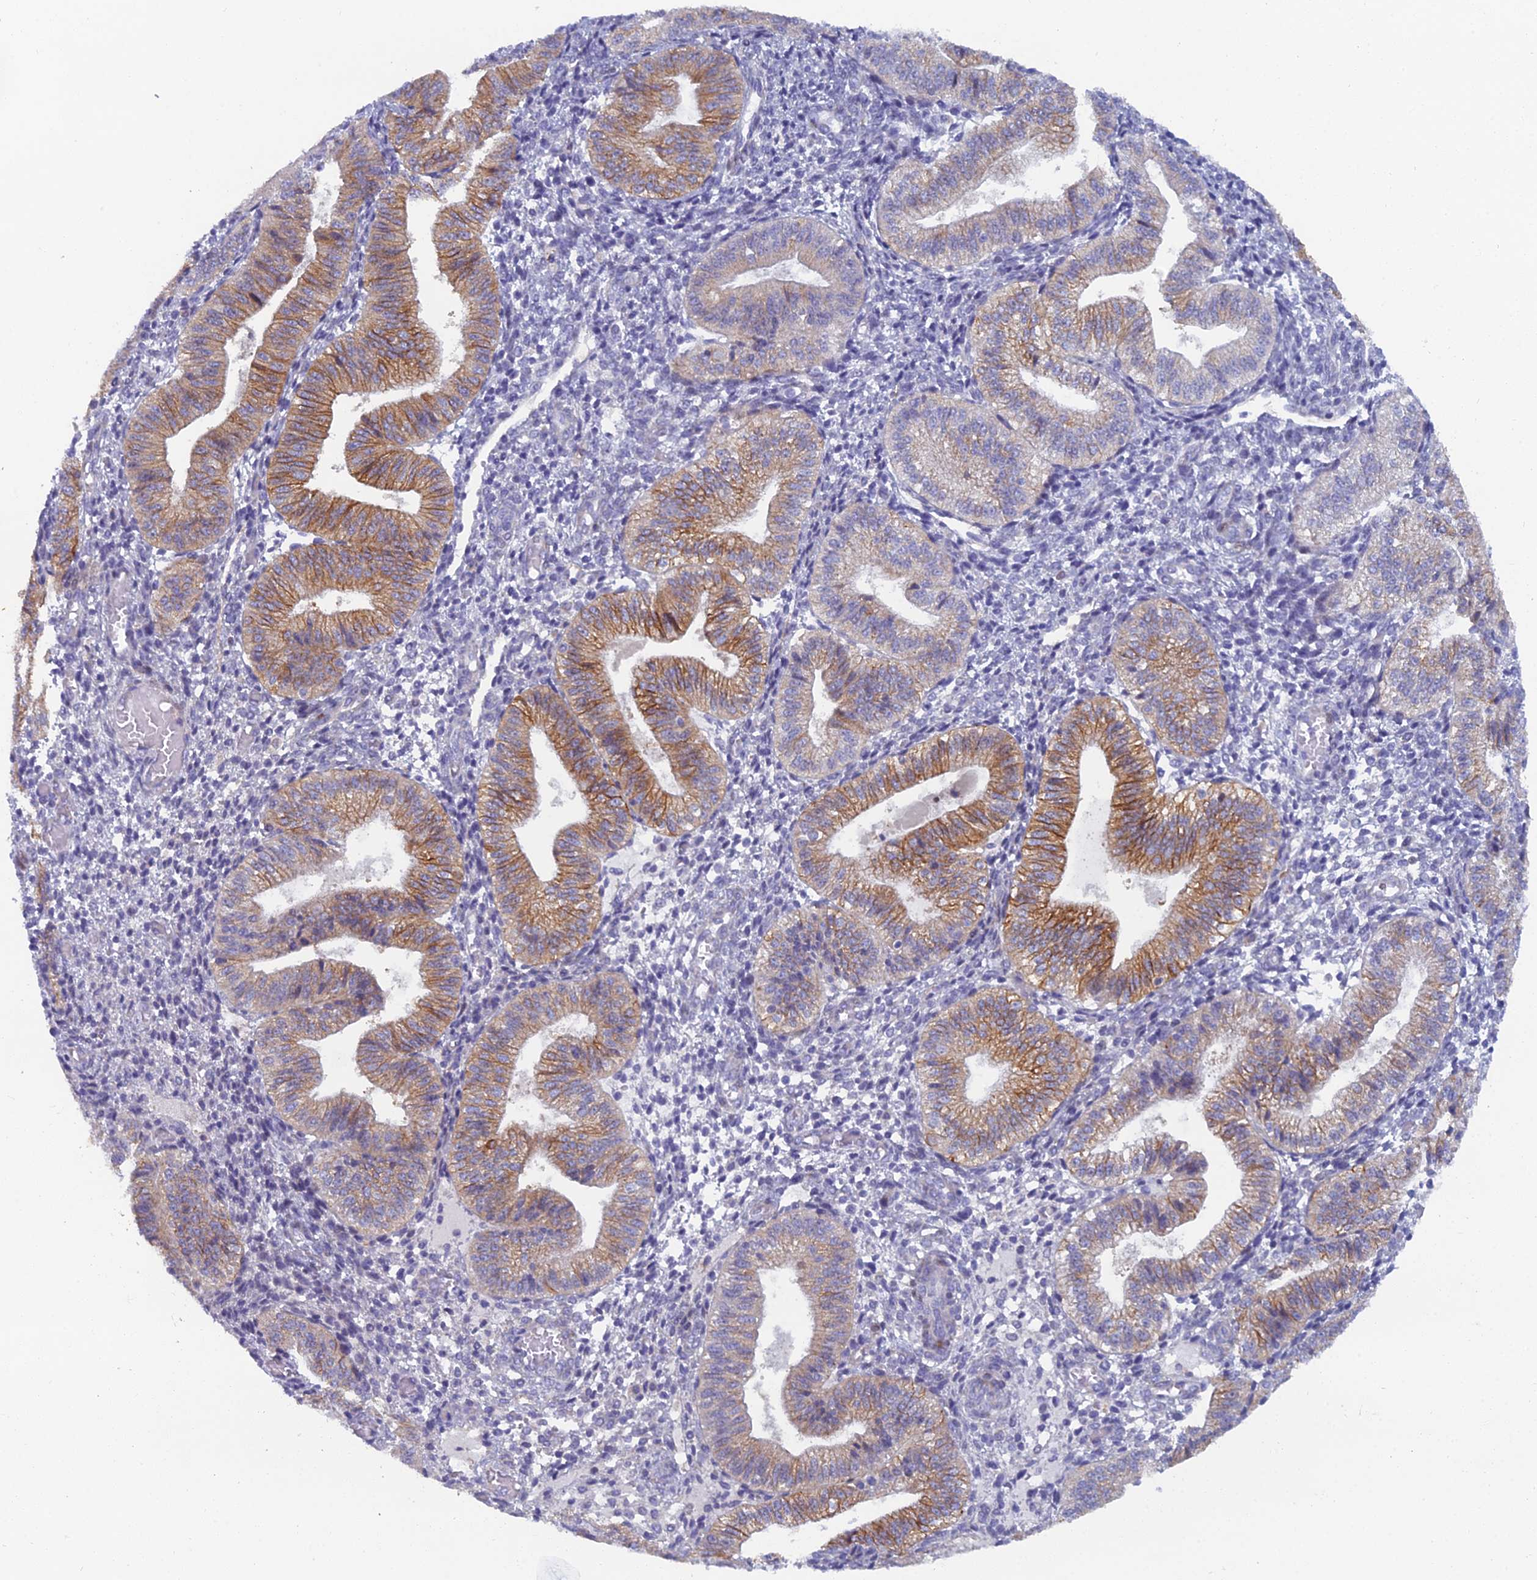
{"staining": {"intensity": "negative", "quantity": "none", "location": "none"}, "tissue": "endometrium", "cell_type": "Cells in endometrial stroma", "image_type": "normal", "snomed": [{"axis": "morphology", "description": "Normal tissue, NOS"}, {"axis": "topography", "description": "Endometrium"}], "caption": "Immunohistochemistry (IHC) histopathology image of unremarkable endometrium: endometrium stained with DAB (3,3'-diaminobenzidine) reveals no significant protein staining in cells in endometrial stroma. (DAB (3,3'-diaminobenzidine) immunohistochemistry, high magnification).", "gene": "B9D2", "patient": {"sex": "female", "age": 34}}